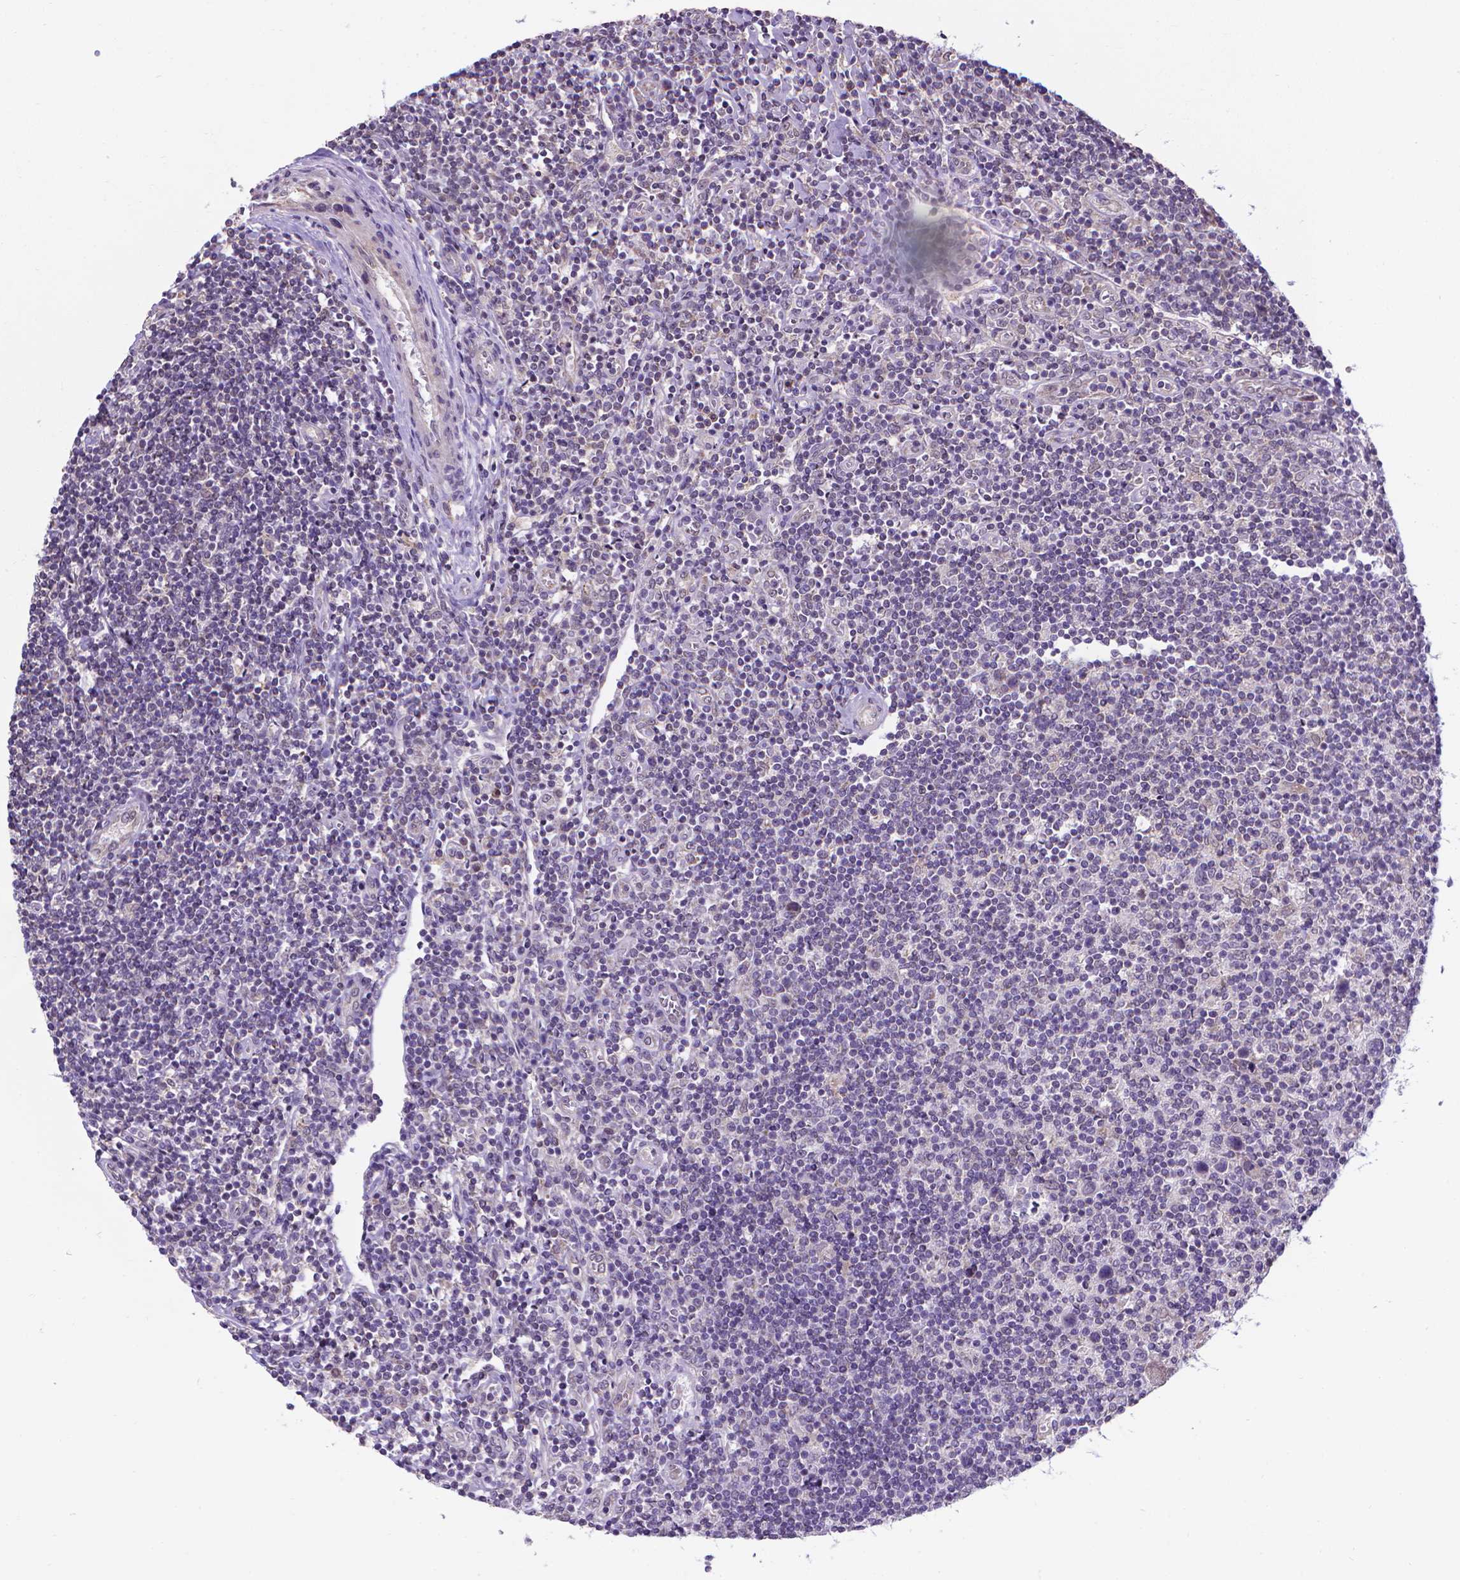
{"staining": {"intensity": "negative", "quantity": "none", "location": "none"}, "tissue": "lymphoma", "cell_type": "Tumor cells", "image_type": "cancer", "snomed": [{"axis": "morphology", "description": "Hodgkin's disease, NOS"}, {"axis": "topography", "description": "Lymph node"}], "caption": "There is no significant expression in tumor cells of Hodgkin's disease.", "gene": "GPR63", "patient": {"sex": "male", "age": 40}}